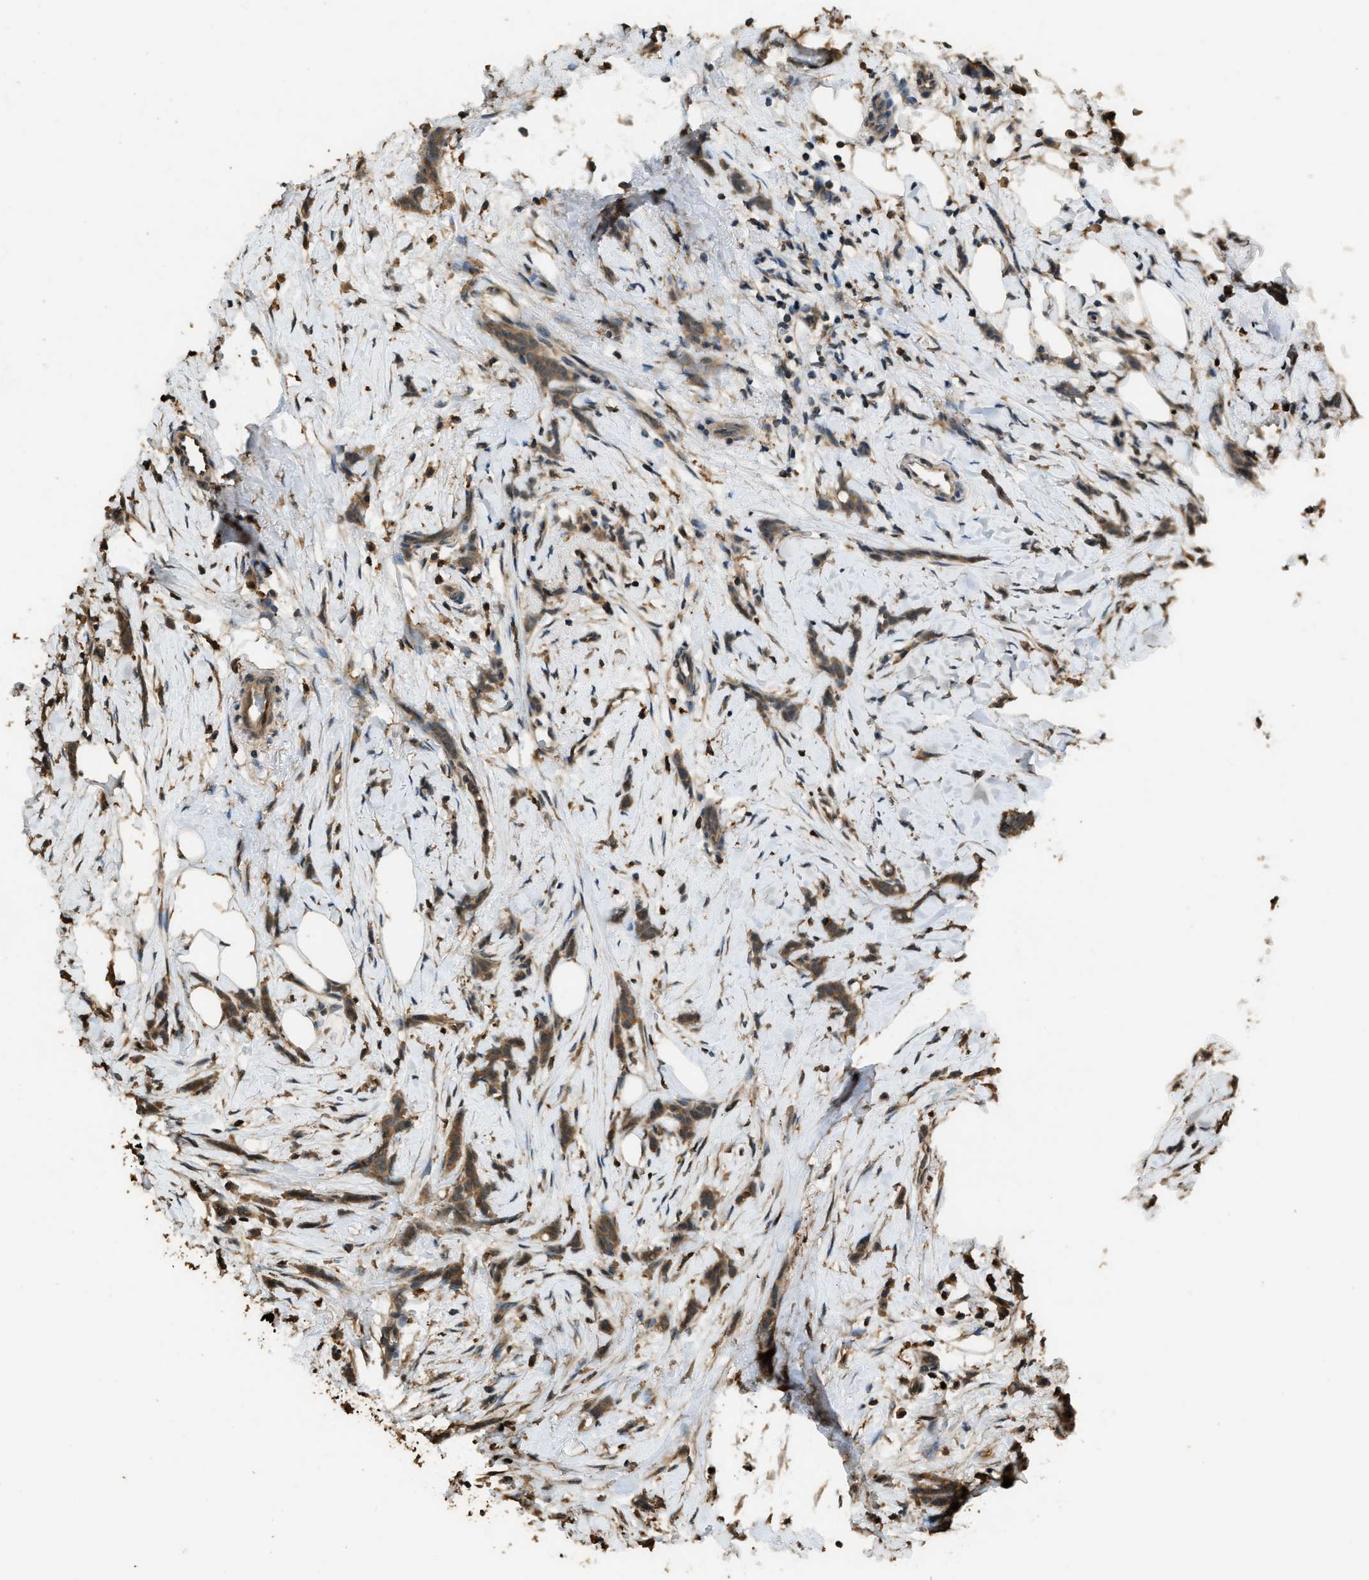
{"staining": {"intensity": "moderate", "quantity": ">75%", "location": "cytoplasmic/membranous"}, "tissue": "breast cancer", "cell_type": "Tumor cells", "image_type": "cancer", "snomed": [{"axis": "morphology", "description": "Lobular carcinoma, in situ"}, {"axis": "morphology", "description": "Lobular carcinoma"}, {"axis": "topography", "description": "Breast"}], "caption": "IHC micrograph of human lobular carcinoma (breast) stained for a protein (brown), which shows medium levels of moderate cytoplasmic/membranous staining in about >75% of tumor cells.", "gene": "RAP2A", "patient": {"sex": "female", "age": 41}}